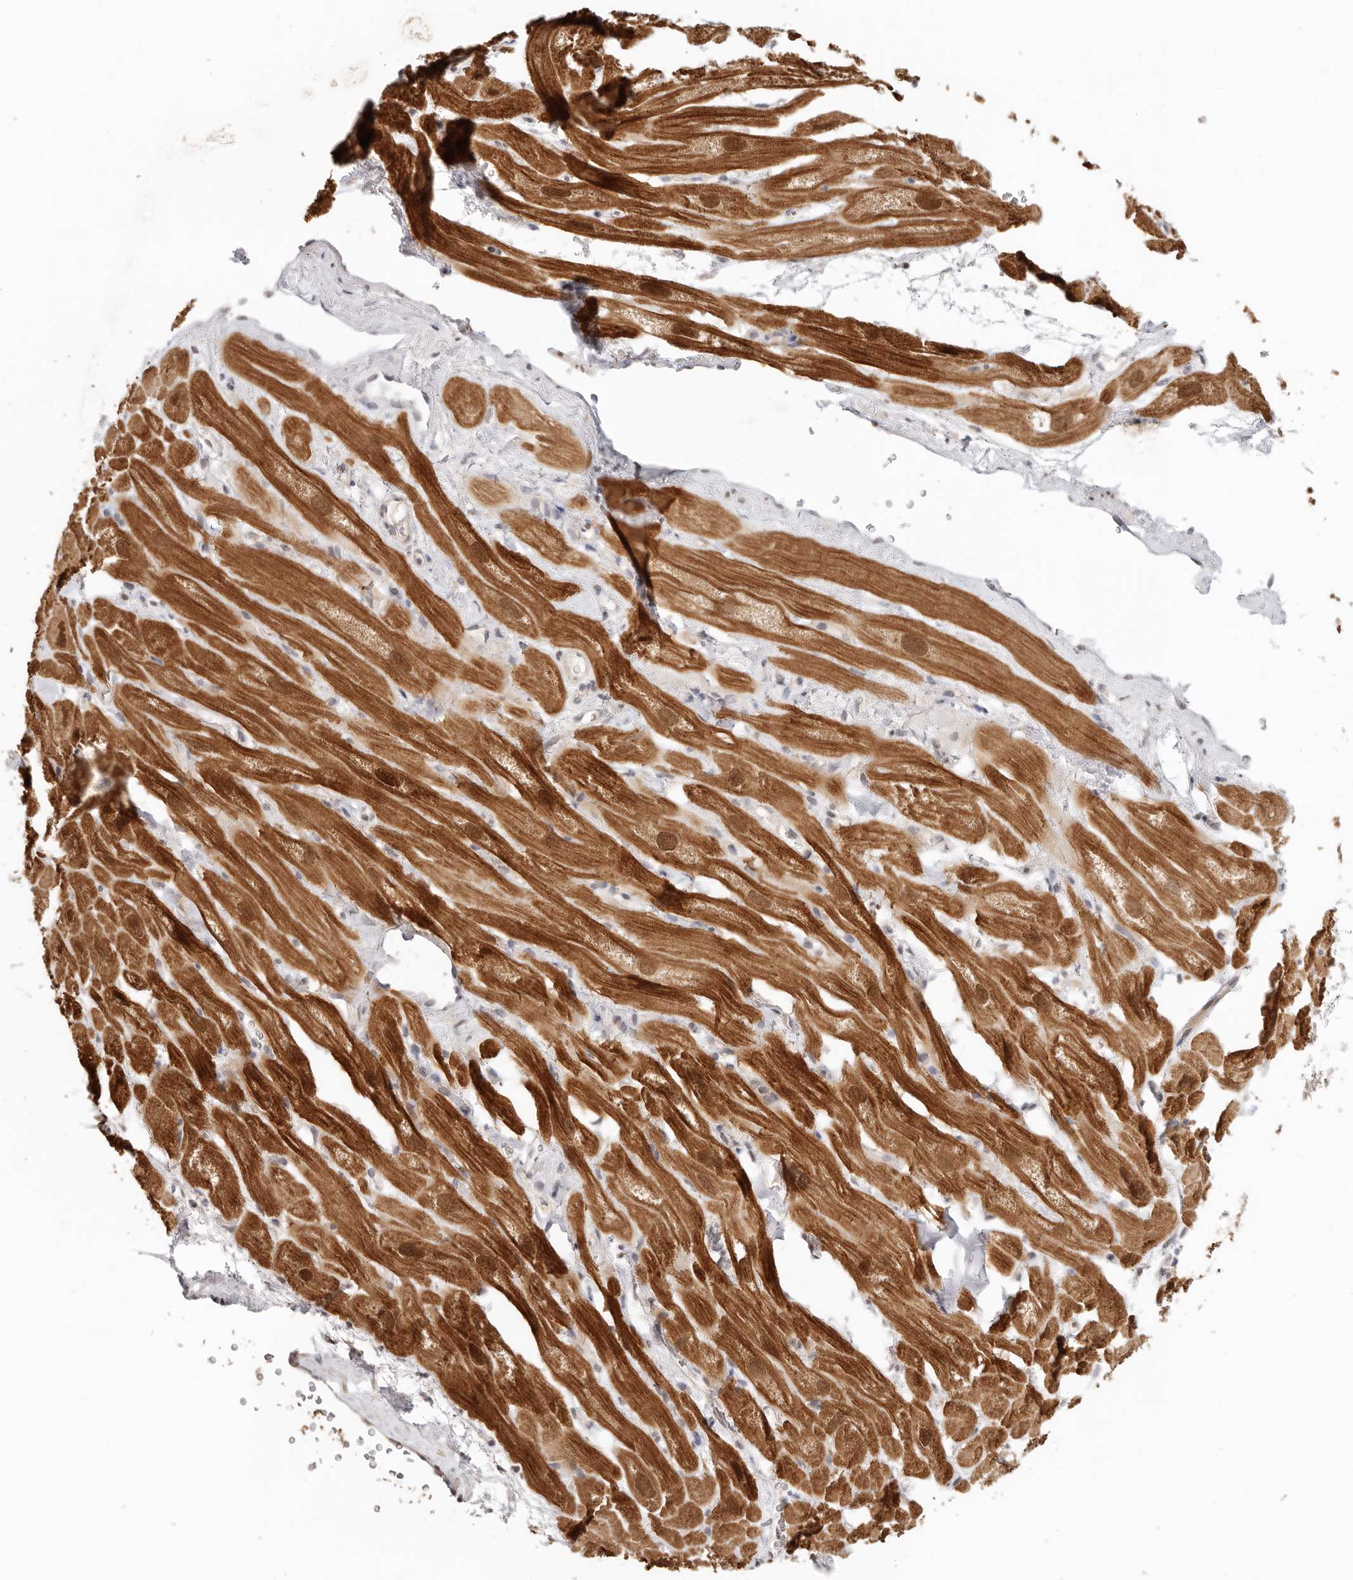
{"staining": {"intensity": "strong", "quantity": "25%-75%", "location": "cytoplasmic/membranous,nuclear"}, "tissue": "heart muscle", "cell_type": "Cardiomyocytes", "image_type": "normal", "snomed": [{"axis": "morphology", "description": "Normal tissue, NOS"}, {"axis": "topography", "description": "Heart"}], "caption": "Immunohistochemical staining of unremarkable heart muscle demonstrates high levels of strong cytoplasmic/membranous,nuclear positivity in approximately 25%-75% of cardiomyocytes.", "gene": "LARP7", "patient": {"sex": "male", "age": 49}}